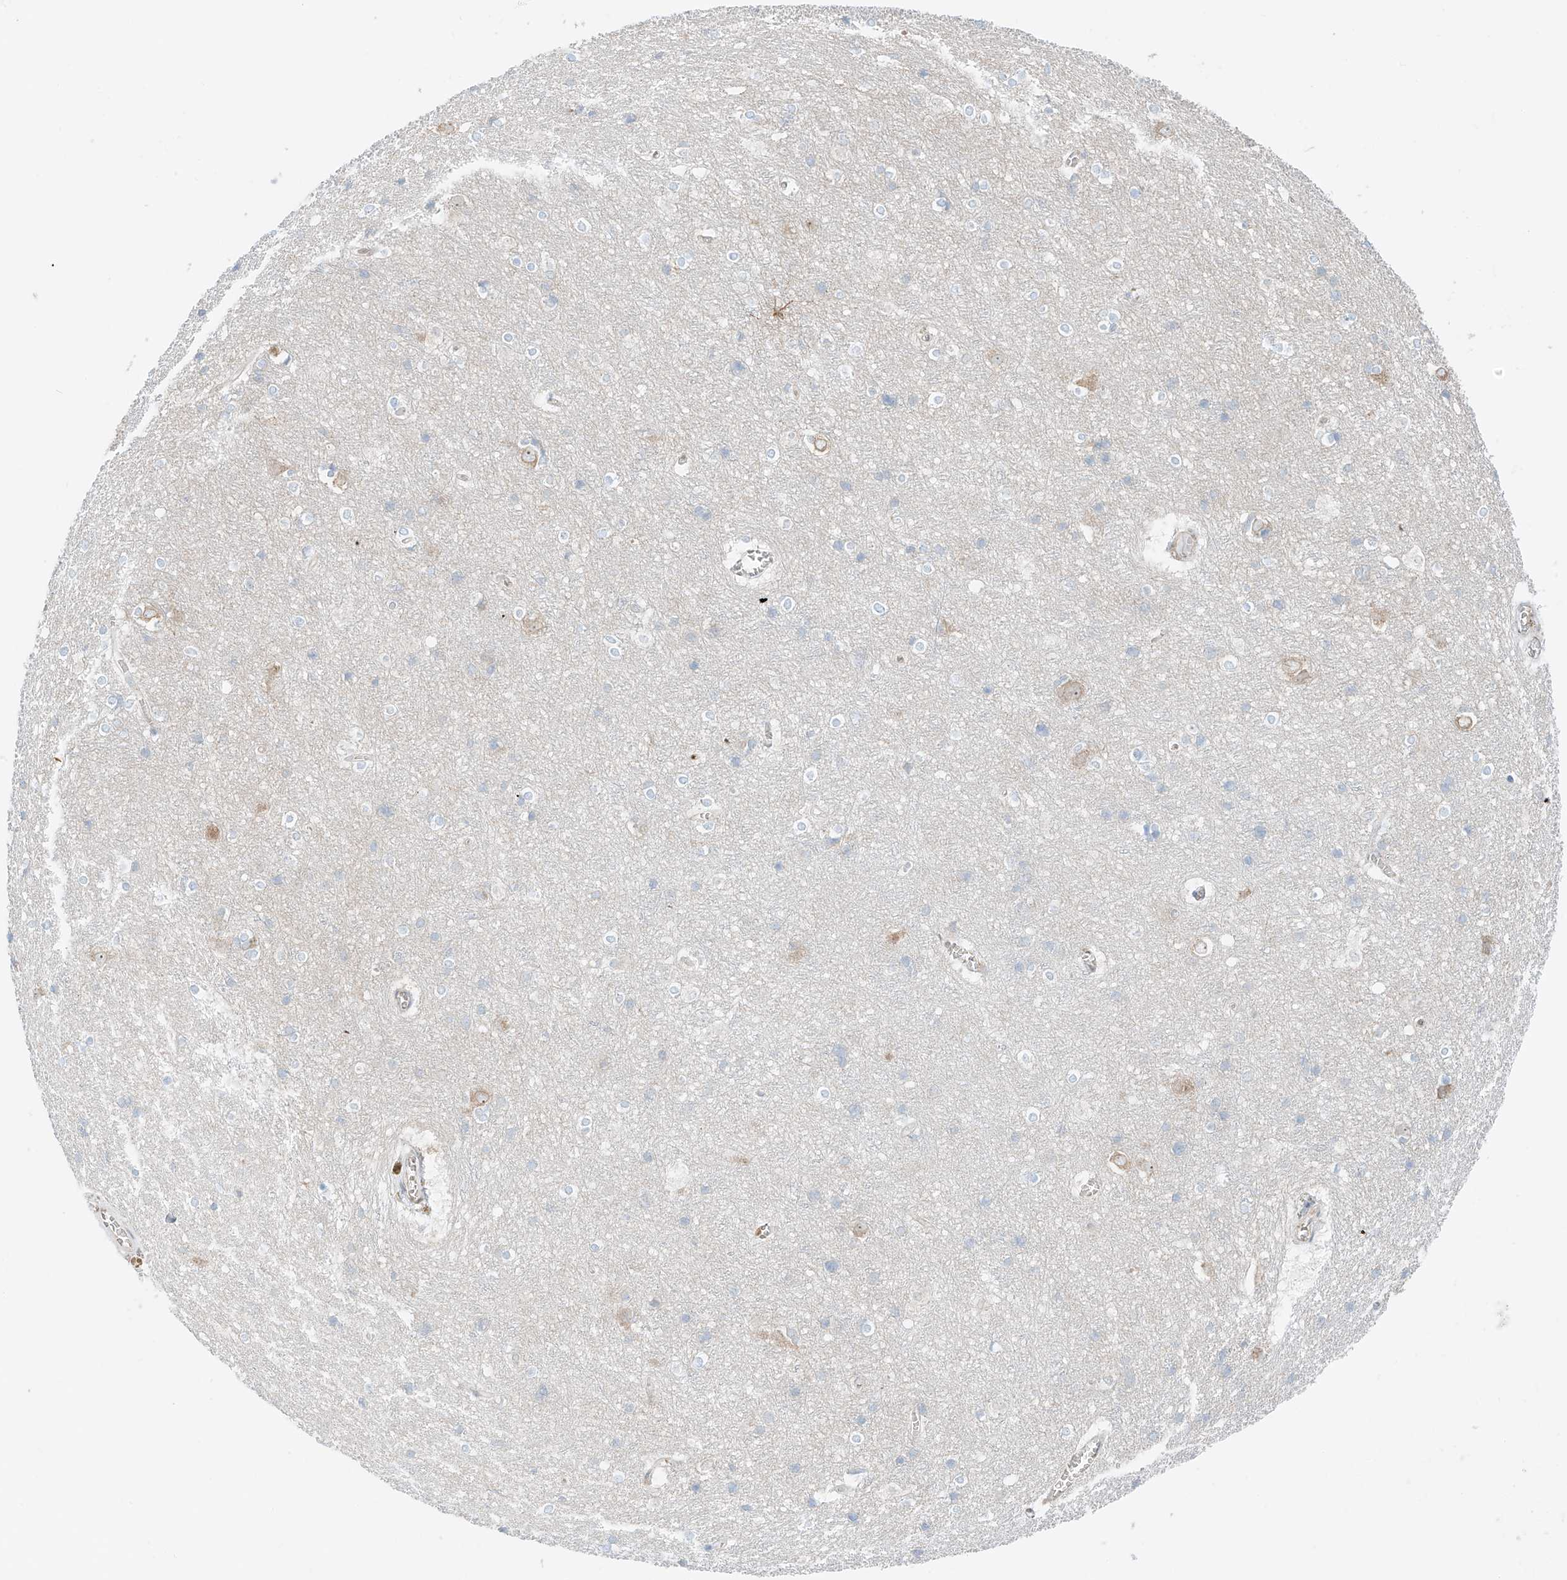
{"staining": {"intensity": "negative", "quantity": "none", "location": "none"}, "tissue": "cerebral cortex", "cell_type": "Endothelial cells", "image_type": "normal", "snomed": [{"axis": "morphology", "description": "Normal tissue, NOS"}, {"axis": "topography", "description": "Cerebral cortex"}], "caption": "High magnification brightfield microscopy of normal cerebral cortex stained with DAB (brown) and counterstained with hematoxylin (blue): endothelial cells show no significant positivity. Brightfield microscopy of IHC stained with DAB (3,3'-diaminobenzidine) (brown) and hematoxylin (blue), captured at high magnification.", "gene": "EIPR1", "patient": {"sex": "male", "age": 54}}